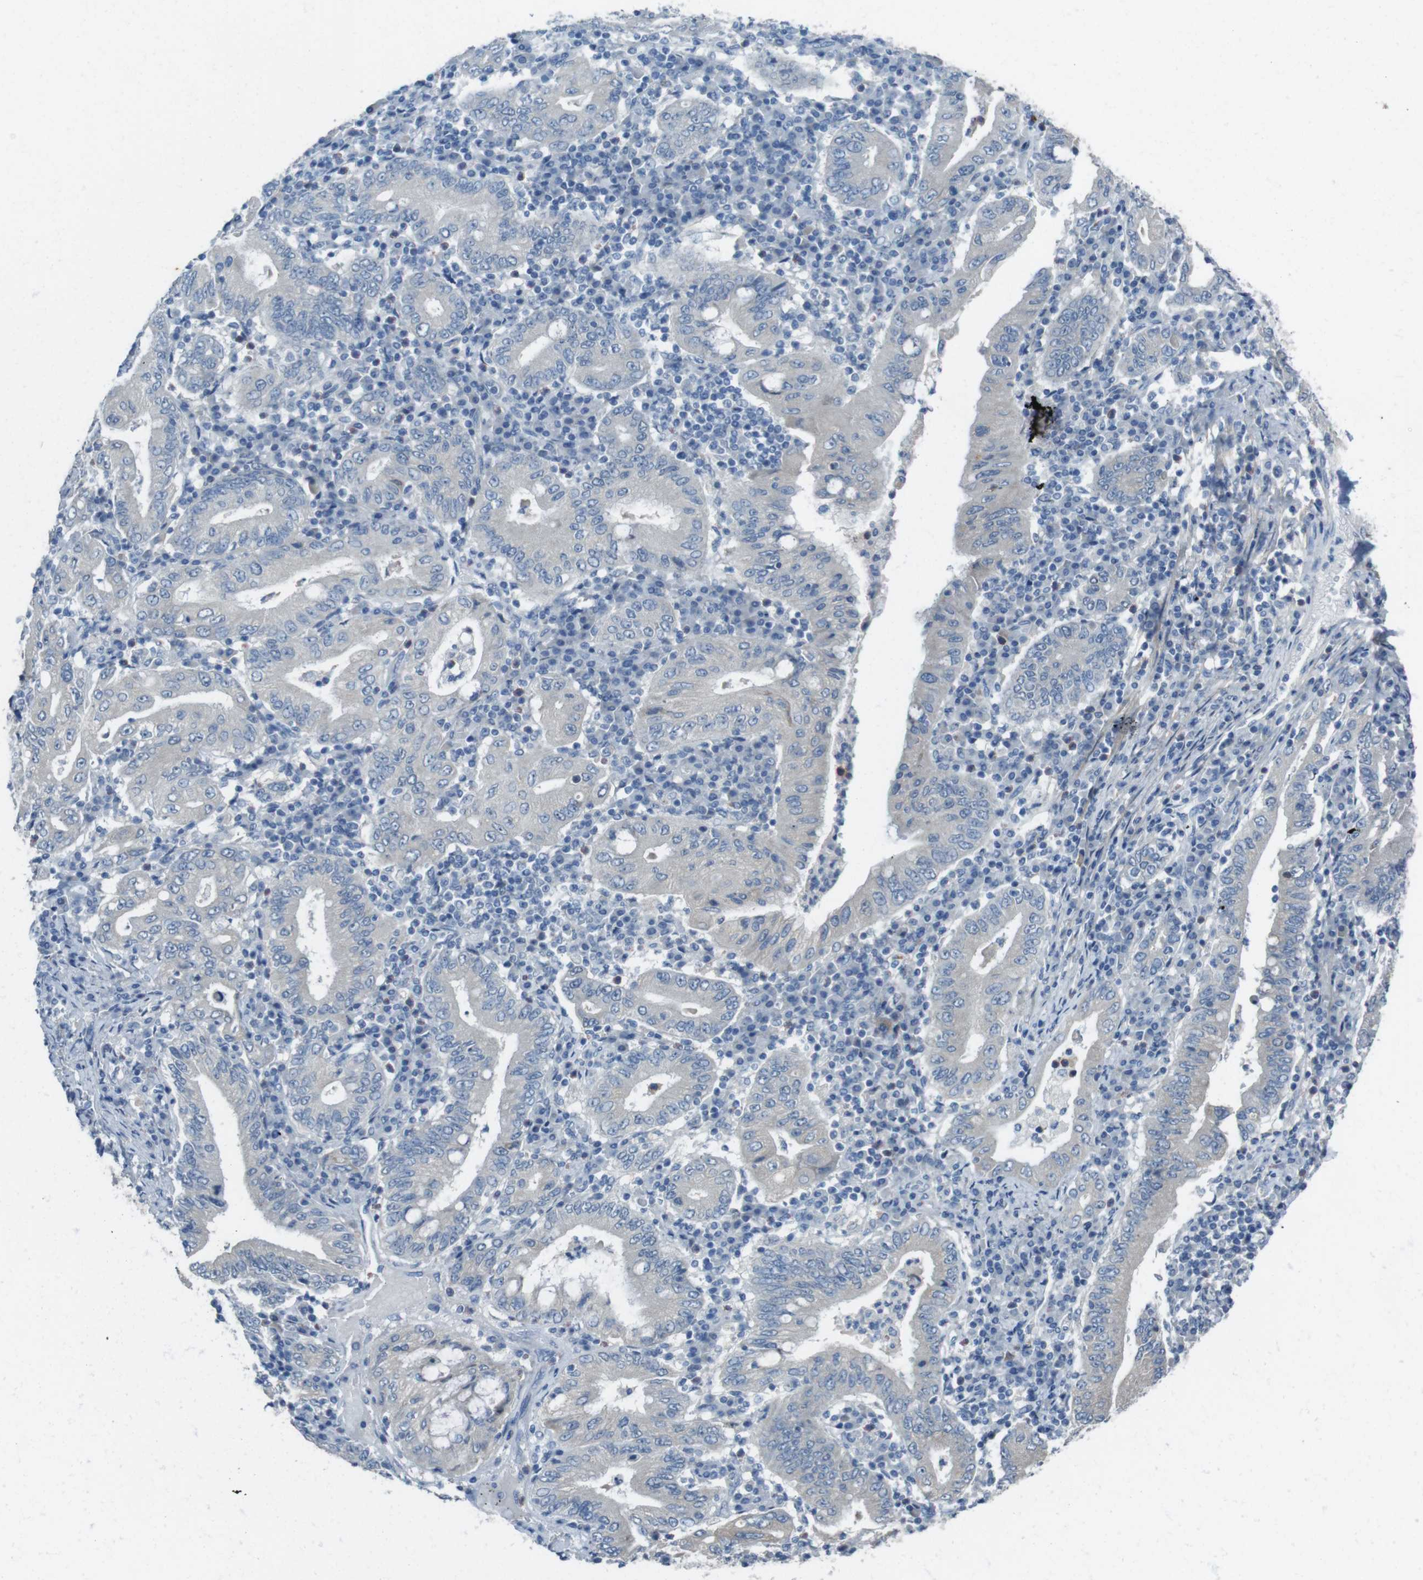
{"staining": {"intensity": "negative", "quantity": "none", "location": "none"}, "tissue": "stomach cancer", "cell_type": "Tumor cells", "image_type": "cancer", "snomed": [{"axis": "morphology", "description": "Normal tissue, NOS"}, {"axis": "morphology", "description": "Adenocarcinoma, NOS"}, {"axis": "topography", "description": "Esophagus"}, {"axis": "topography", "description": "Stomach, upper"}, {"axis": "topography", "description": "Peripheral nerve tissue"}], "caption": "Micrograph shows no significant protein staining in tumor cells of adenocarcinoma (stomach).", "gene": "ENTPD7", "patient": {"sex": "male", "age": 62}}